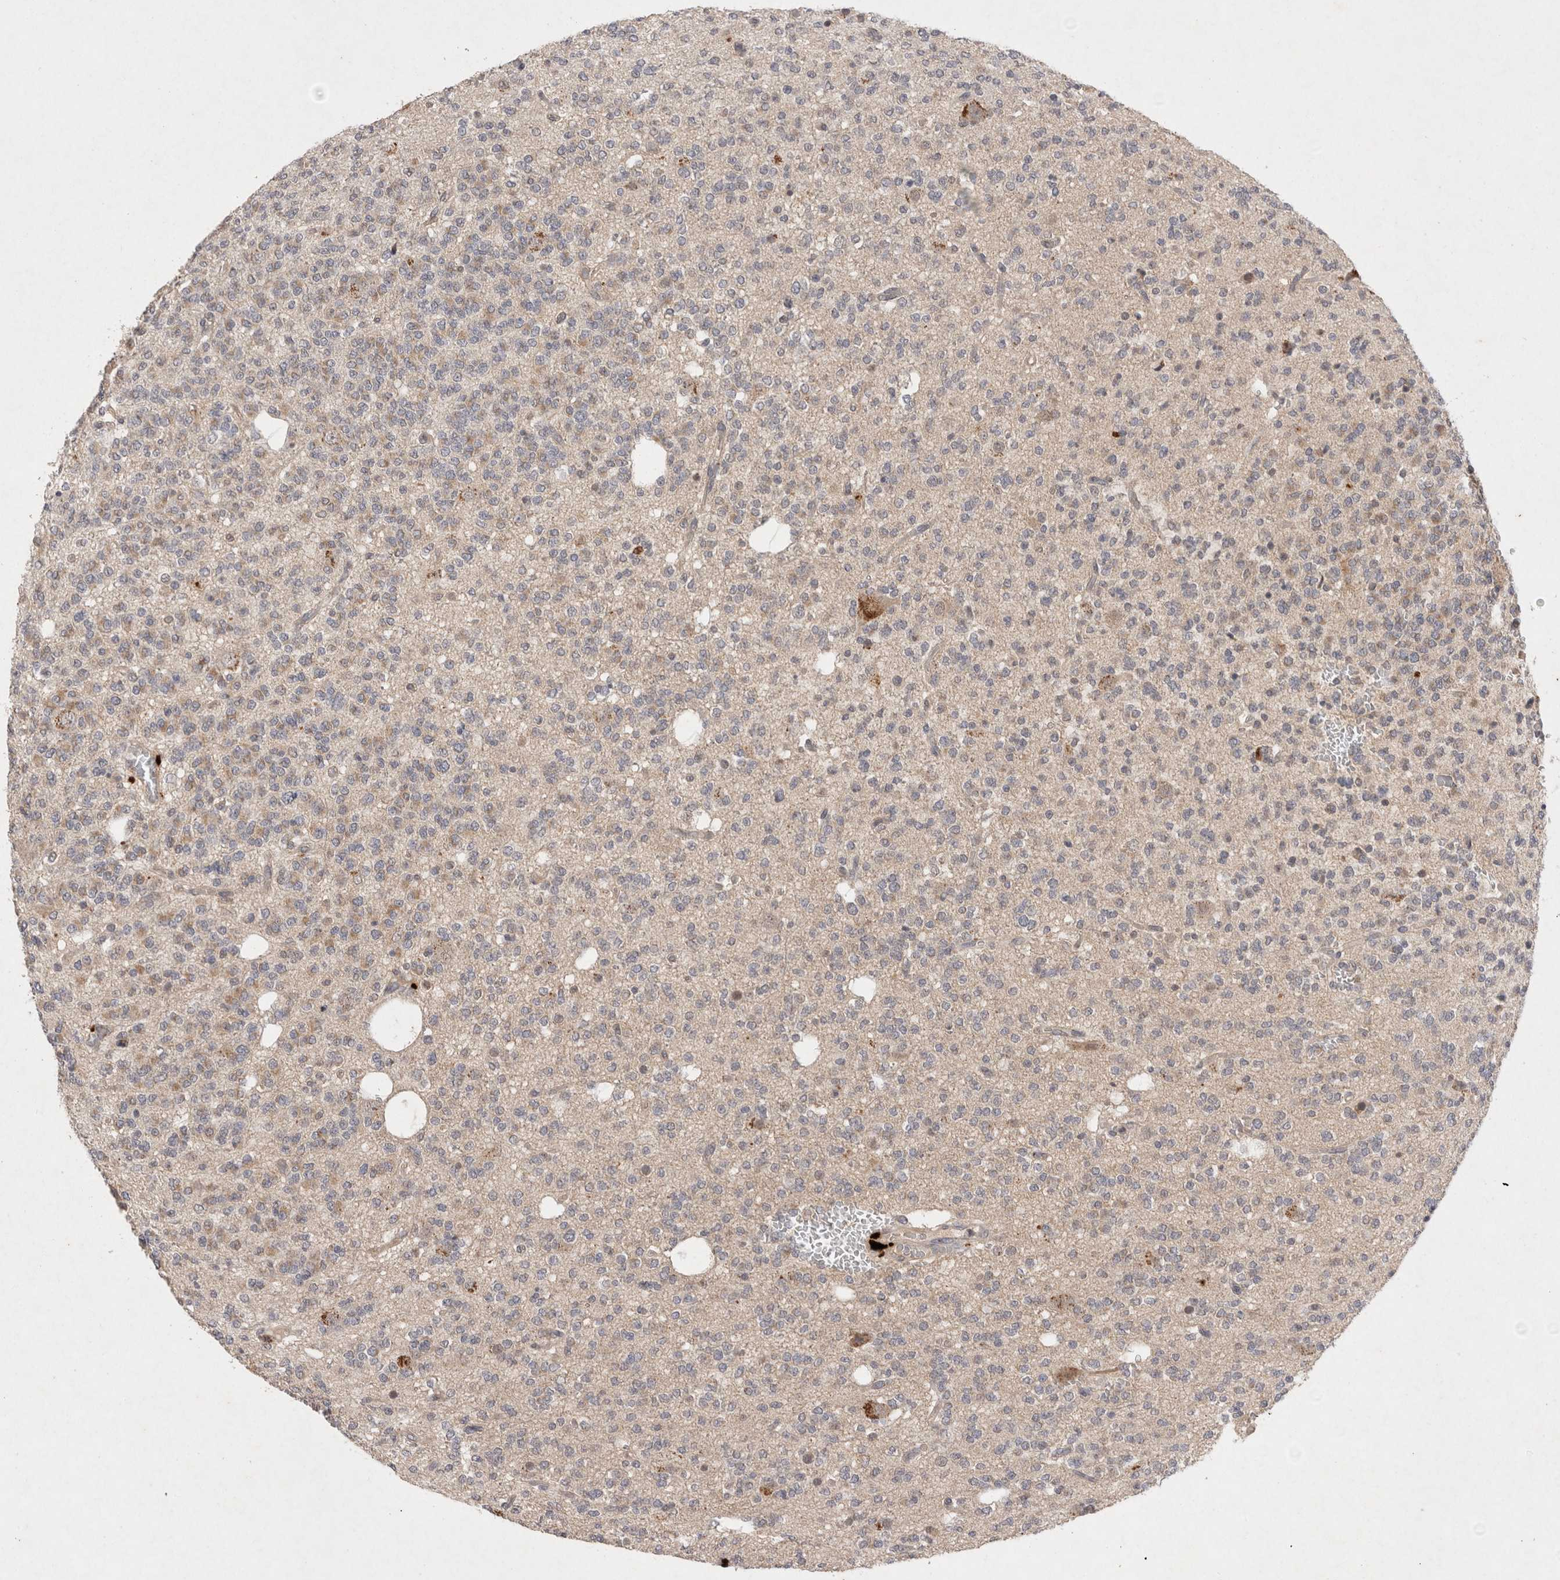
{"staining": {"intensity": "weak", "quantity": "<25%", "location": "cytoplasmic/membranous"}, "tissue": "glioma", "cell_type": "Tumor cells", "image_type": "cancer", "snomed": [{"axis": "morphology", "description": "Glioma, malignant, Low grade"}, {"axis": "topography", "description": "Brain"}], "caption": "Immunohistochemistry of malignant glioma (low-grade) exhibits no expression in tumor cells.", "gene": "RASSF3", "patient": {"sex": "male", "age": 38}}